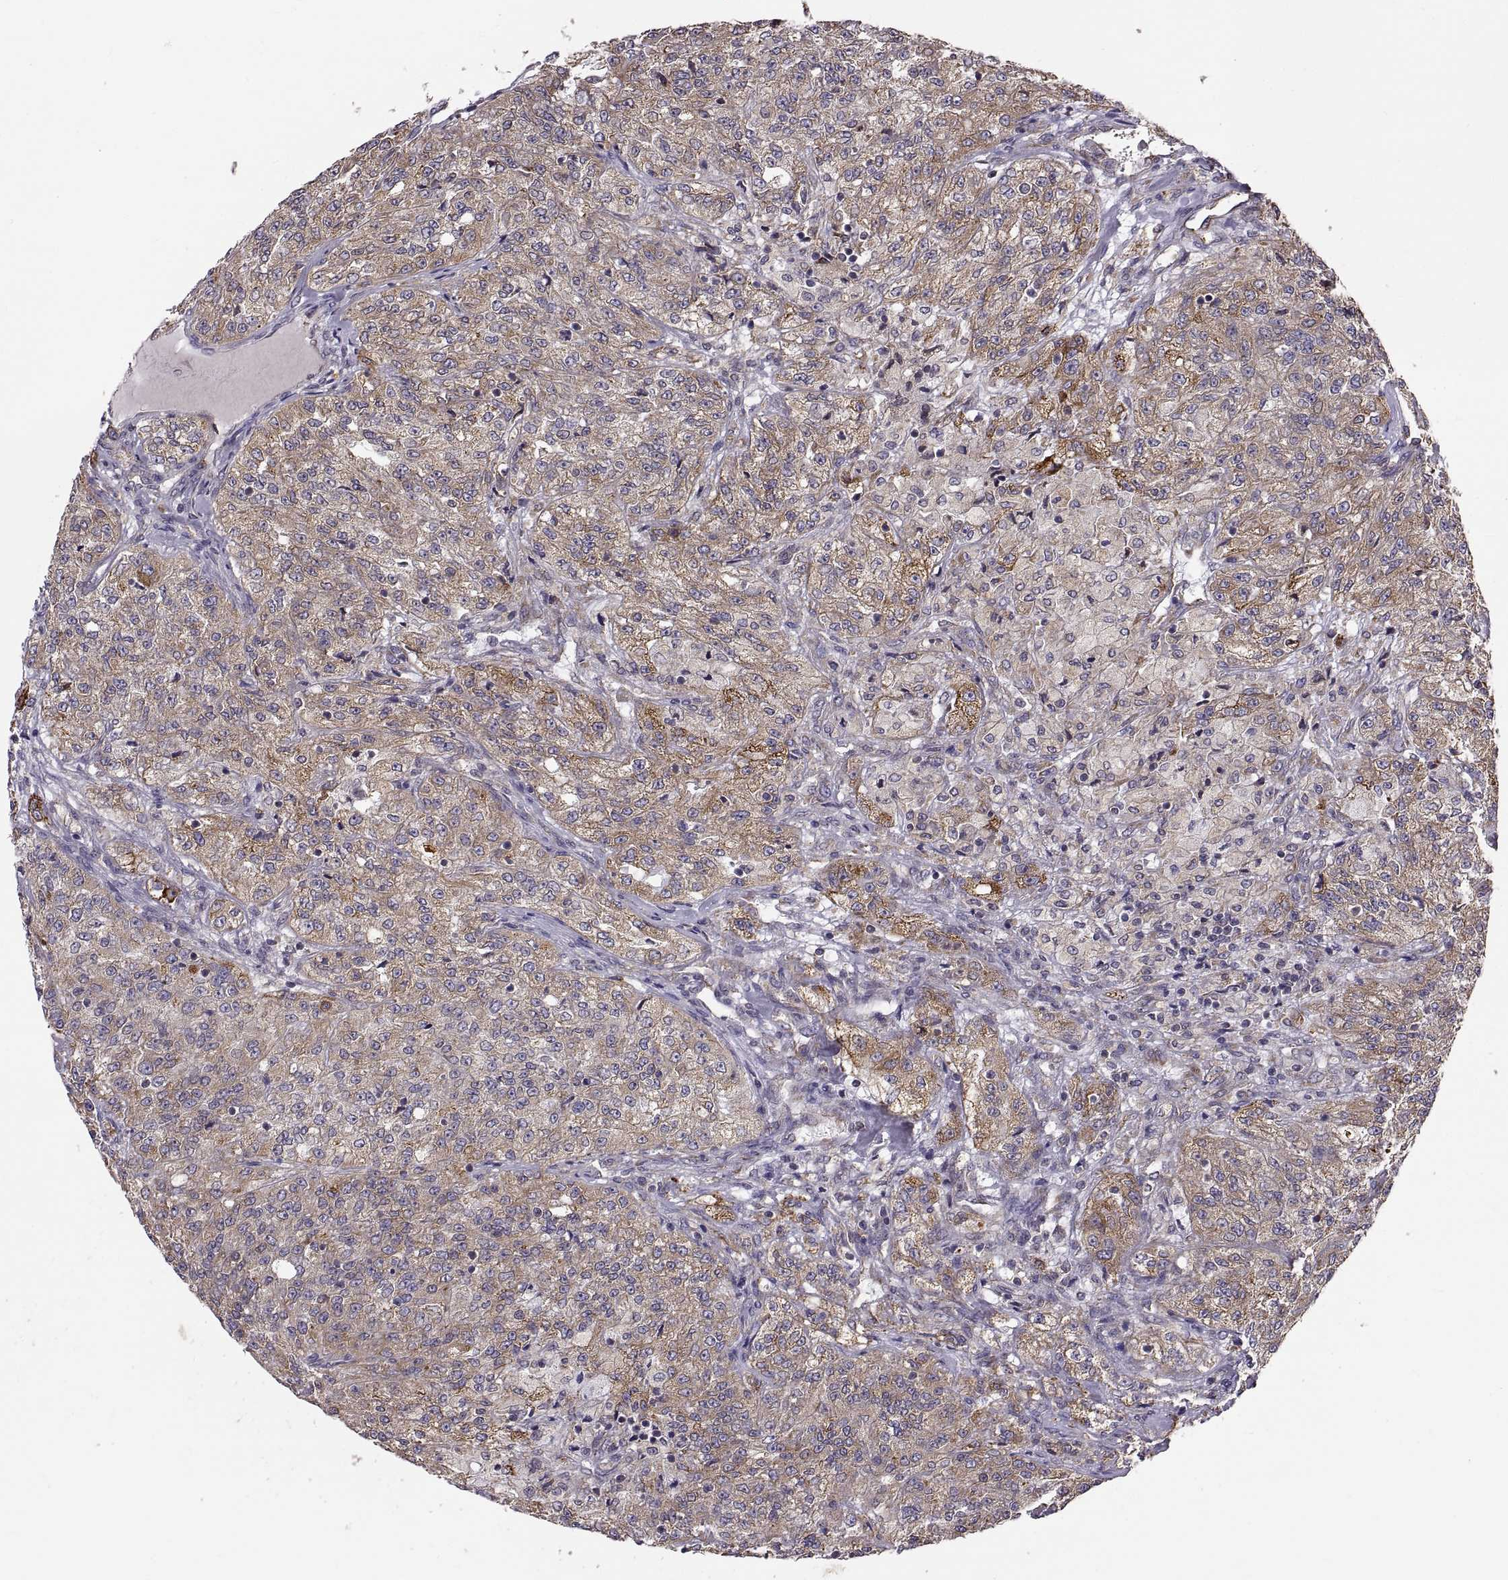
{"staining": {"intensity": "moderate", "quantity": ">75%", "location": "cytoplasmic/membranous"}, "tissue": "renal cancer", "cell_type": "Tumor cells", "image_type": "cancer", "snomed": [{"axis": "morphology", "description": "Adenocarcinoma, NOS"}, {"axis": "topography", "description": "Kidney"}], "caption": "Human adenocarcinoma (renal) stained with a protein marker shows moderate staining in tumor cells.", "gene": "PLEKHB2", "patient": {"sex": "female", "age": 63}}